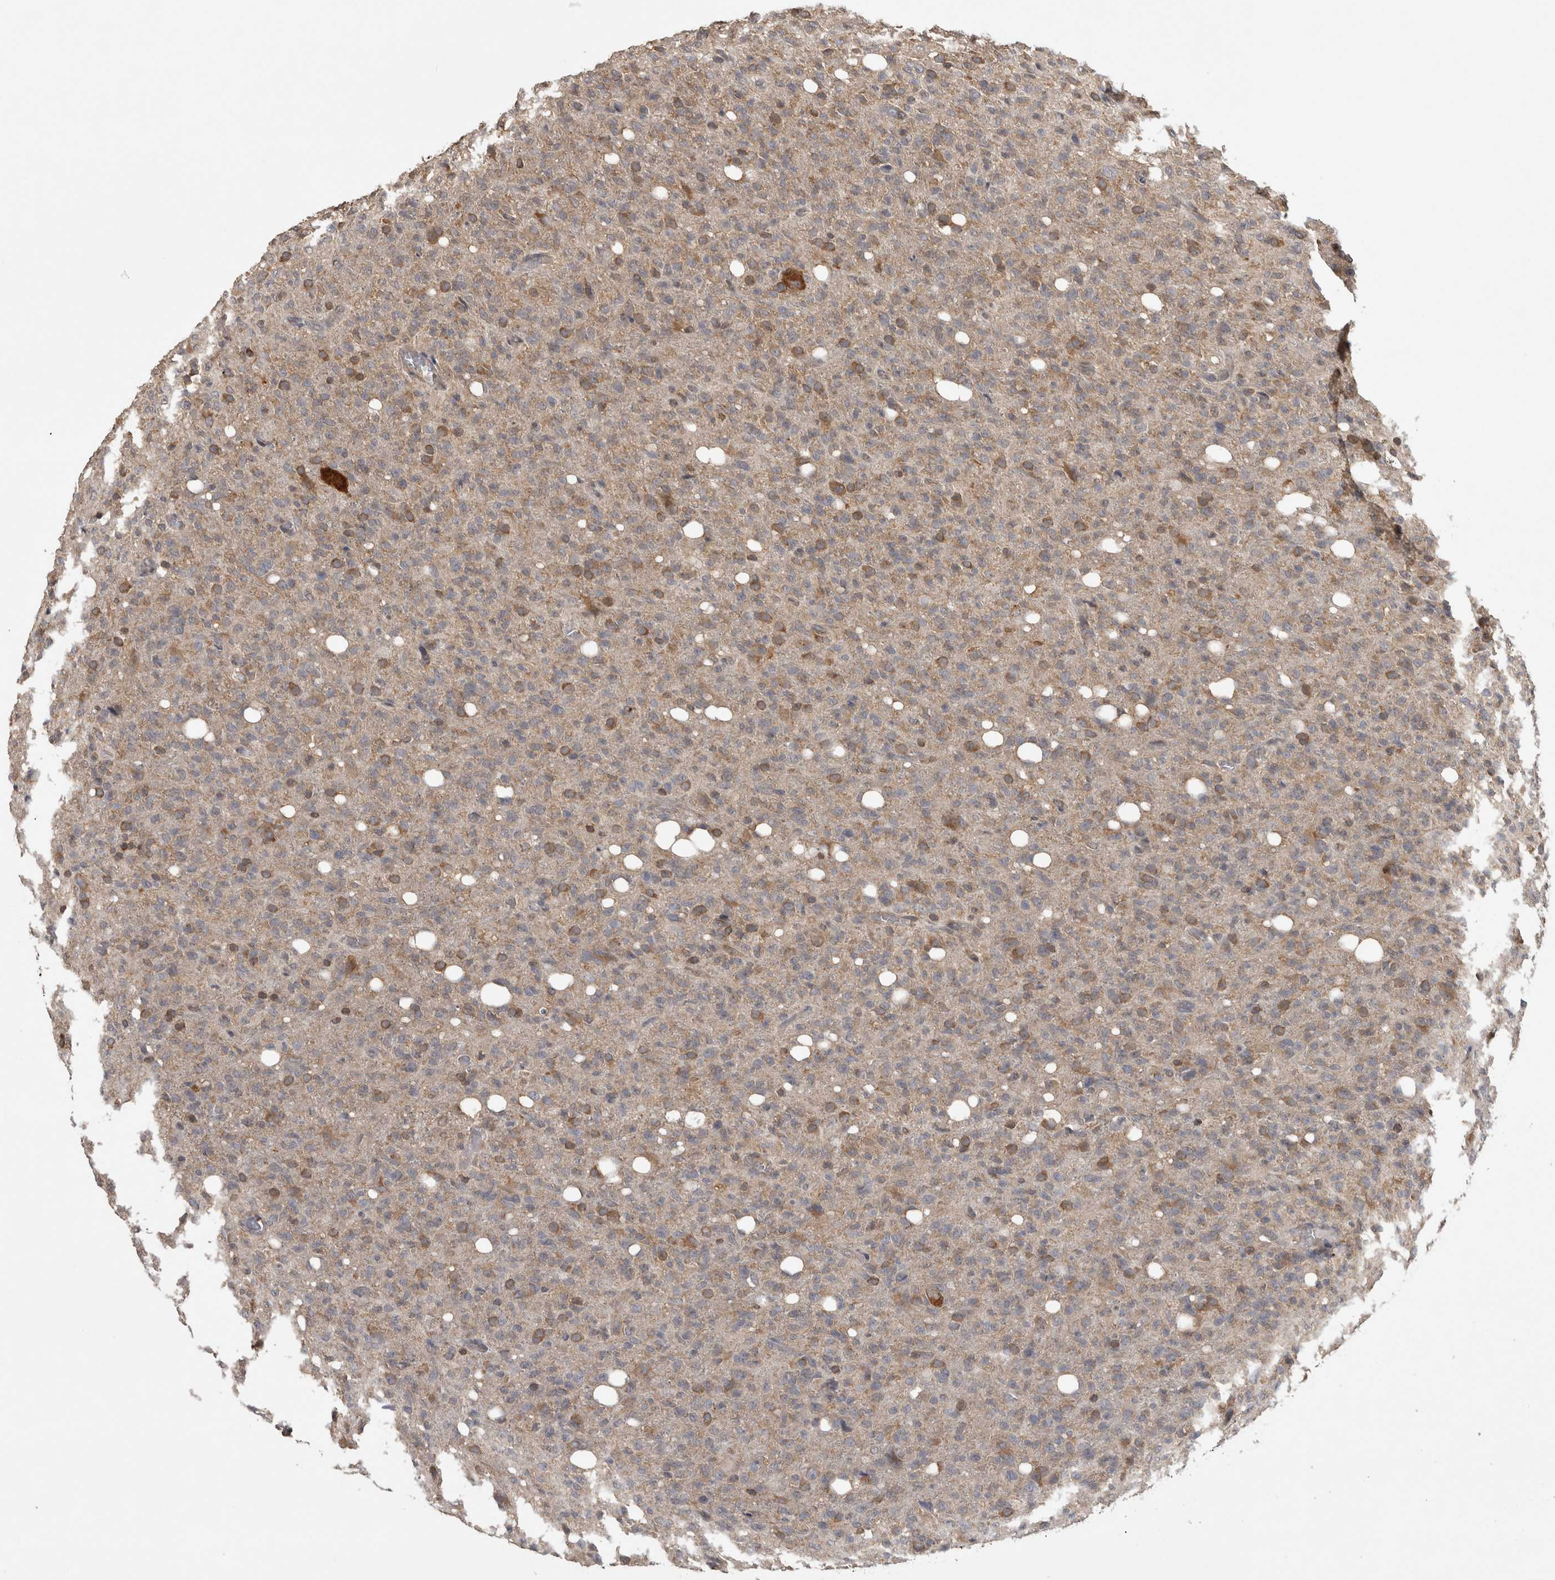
{"staining": {"intensity": "moderate", "quantity": "<25%", "location": "cytoplasmic/membranous"}, "tissue": "glioma", "cell_type": "Tumor cells", "image_type": "cancer", "snomed": [{"axis": "morphology", "description": "Glioma, malignant, High grade"}, {"axis": "topography", "description": "Brain"}], "caption": "Moderate cytoplasmic/membranous protein staining is appreciated in approximately <25% of tumor cells in glioma.", "gene": "ATXN2", "patient": {"sex": "female", "age": 57}}